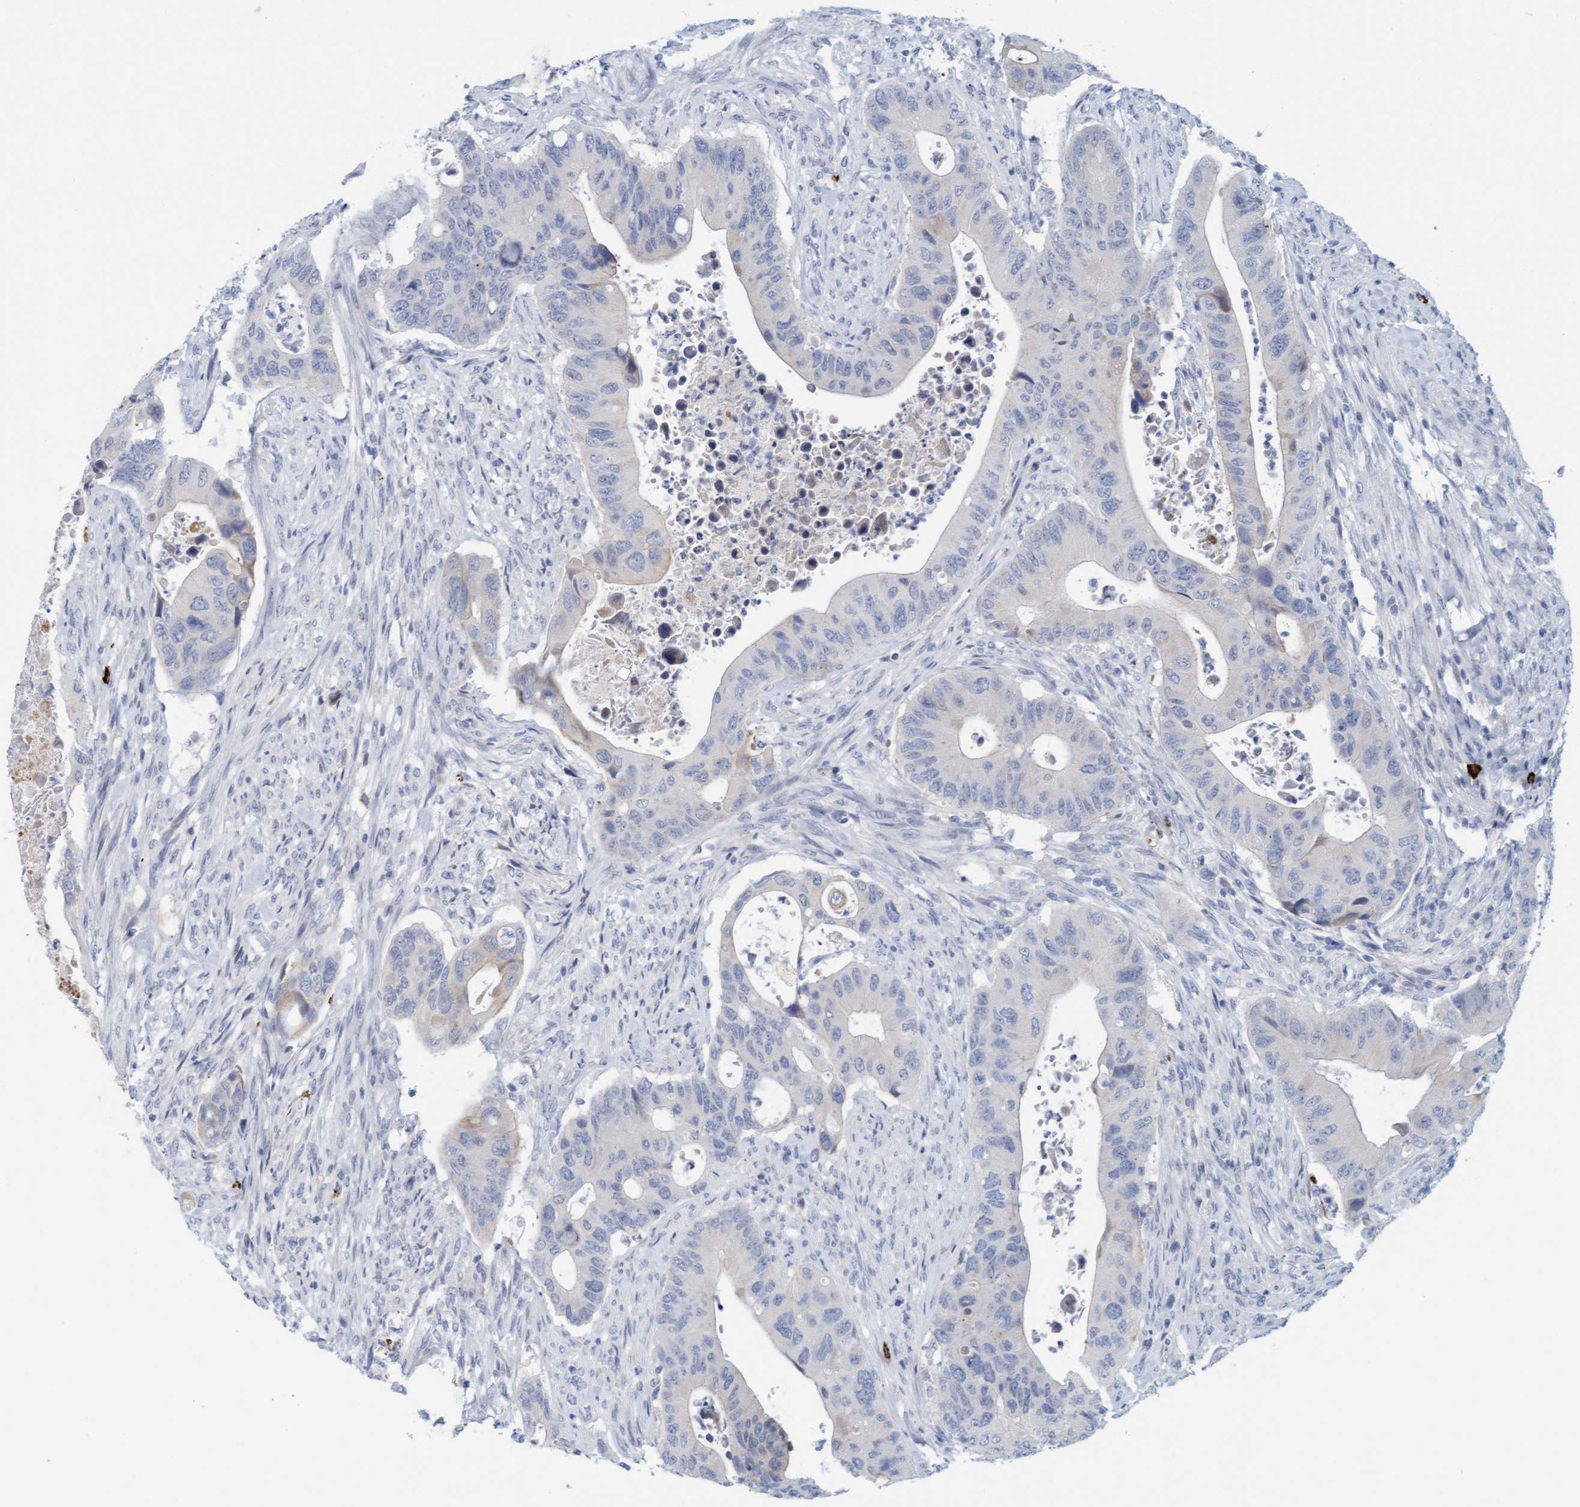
{"staining": {"intensity": "negative", "quantity": "none", "location": "none"}, "tissue": "colorectal cancer", "cell_type": "Tumor cells", "image_type": "cancer", "snomed": [{"axis": "morphology", "description": "Adenocarcinoma, NOS"}, {"axis": "topography", "description": "Rectum"}], "caption": "Colorectal cancer was stained to show a protein in brown. There is no significant positivity in tumor cells. The staining is performed using DAB (3,3'-diaminobenzidine) brown chromogen with nuclei counter-stained in using hematoxylin.", "gene": "CPA3", "patient": {"sex": "female", "age": 57}}